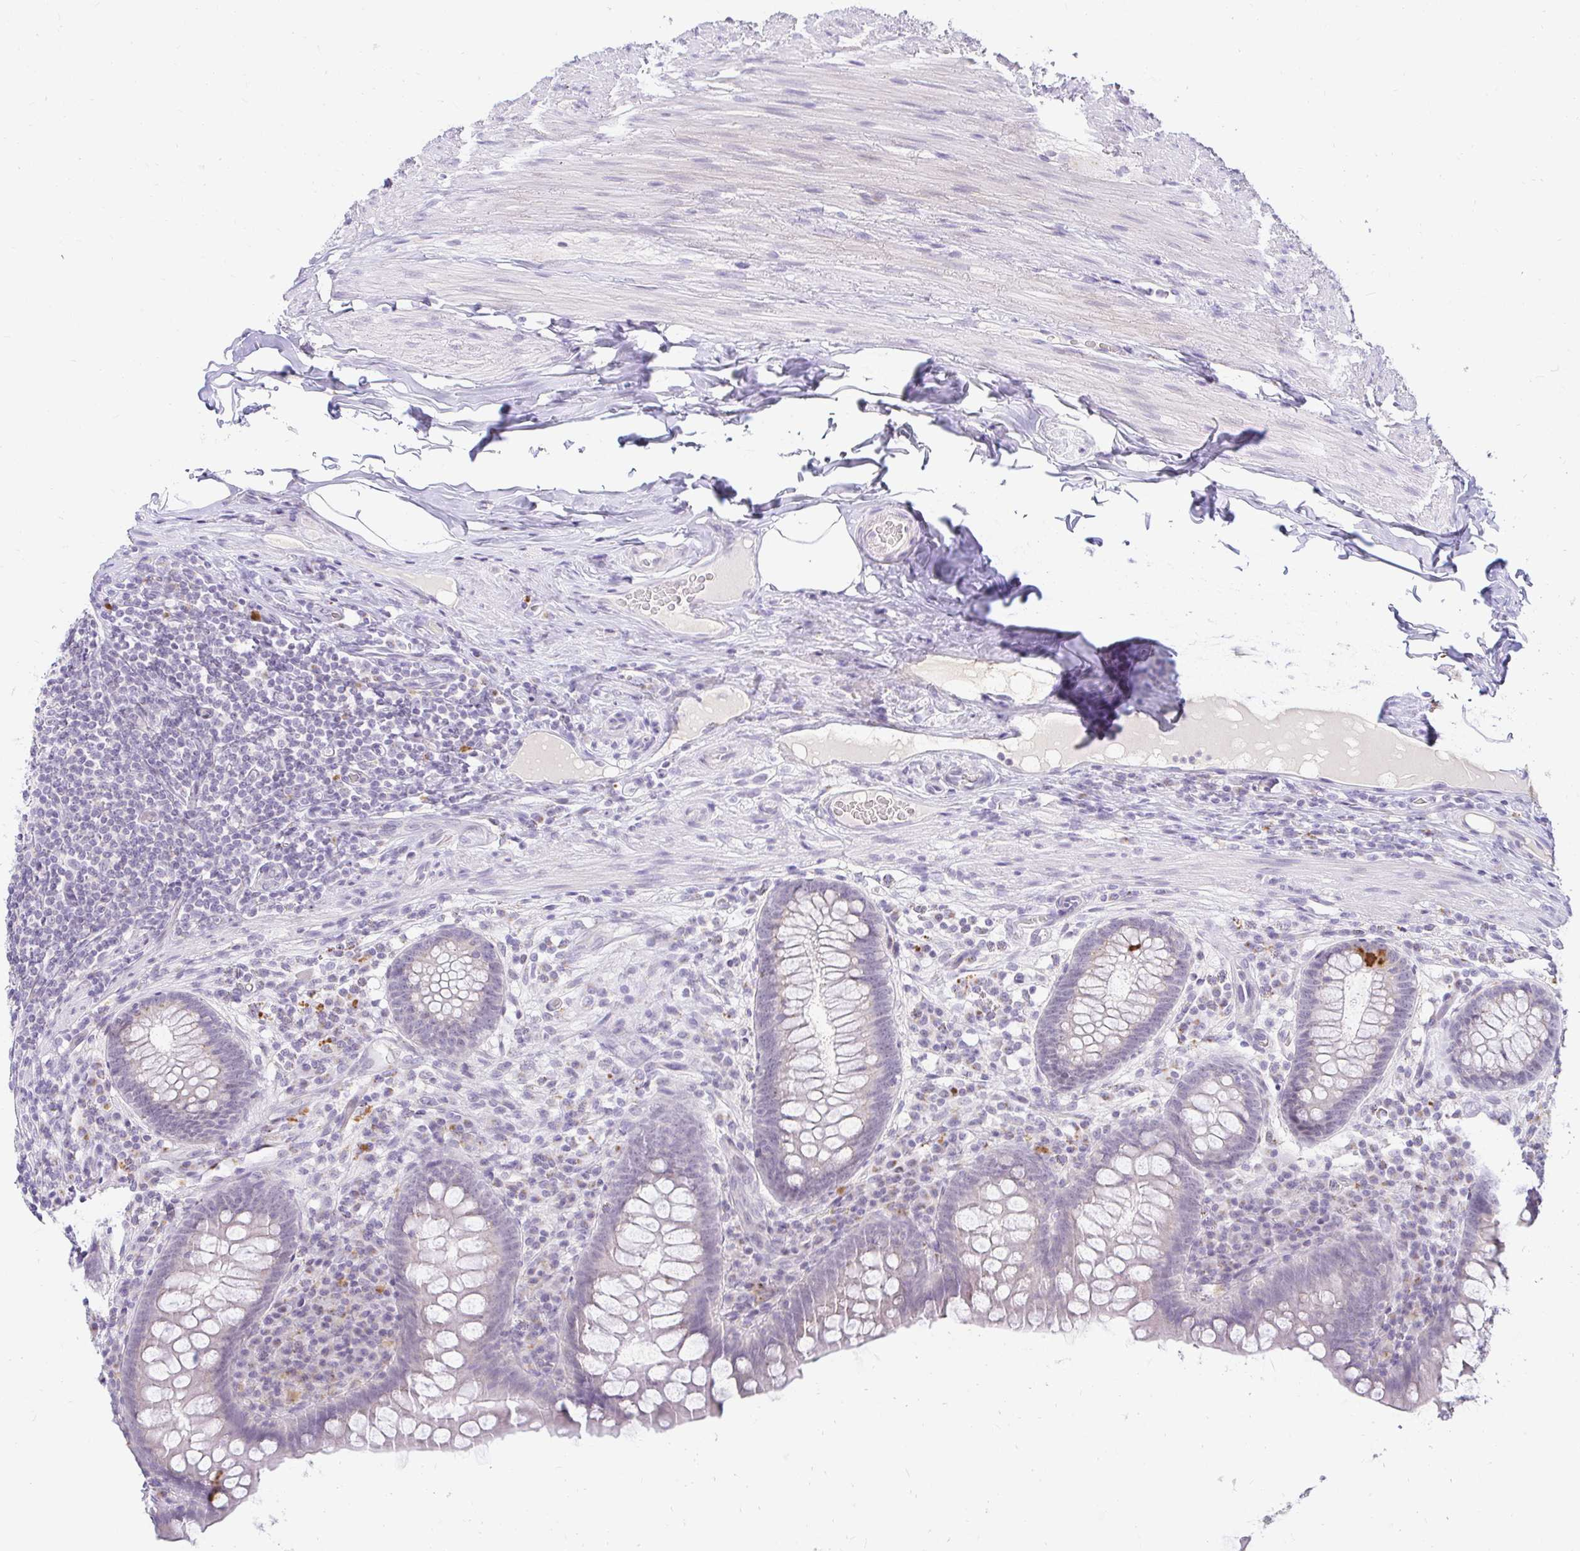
{"staining": {"intensity": "strong", "quantity": "<25%", "location": "cytoplasmic/membranous"}, "tissue": "appendix", "cell_type": "Glandular cells", "image_type": "normal", "snomed": [{"axis": "morphology", "description": "Normal tissue, NOS"}, {"axis": "topography", "description": "Appendix"}], "caption": "Immunohistochemical staining of normal appendix shows medium levels of strong cytoplasmic/membranous positivity in about <25% of glandular cells. (DAB (3,3'-diaminobenzidine) = brown stain, brightfield microscopy at high magnification).", "gene": "OR51D1", "patient": {"sex": "male", "age": 71}}